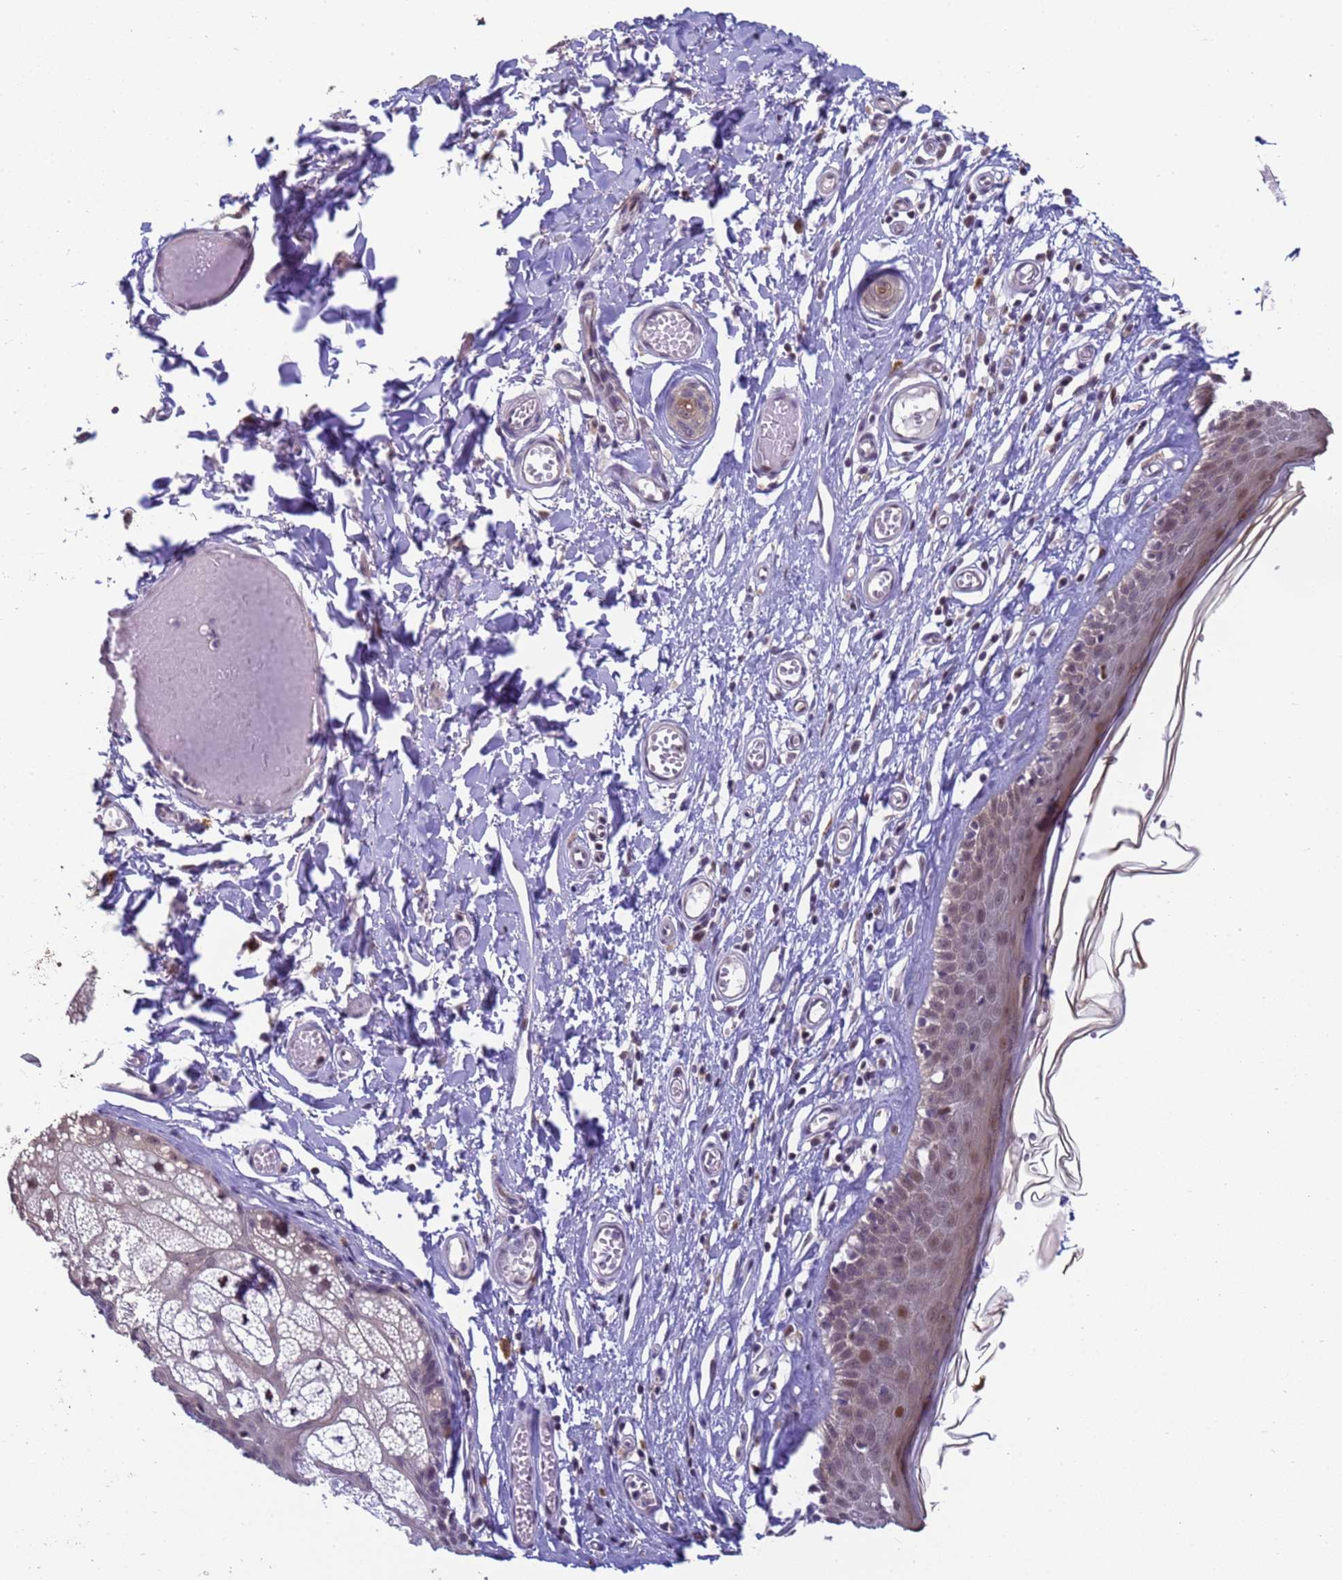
{"staining": {"intensity": "moderate", "quantity": "<25%", "location": "nuclear"}, "tissue": "skin", "cell_type": "Epidermal cells", "image_type": "normal", "snomed": [{"axis": "morphology", "description": "Normal tissue, NOS"}, {"axis": "topography", "description": "Adipose tissue"}, {"axis": "topography", "description": "Vascular tissue"}, {"axis": "topography", "description": "Vulva"}, {"axis": "topography", "description": "Peripheral nerve tissue"}], "caption": "Immunohistochemistry (IHC) histopathology image of benign skin: skin stained using IHC exhibits low levels of moderate protein expression localized specifically in the nuclear of epidermal cells, appearing as a nuclear brown color.", "gene": "VWA3A", "patient": {"sex": "female", "age": 86}}